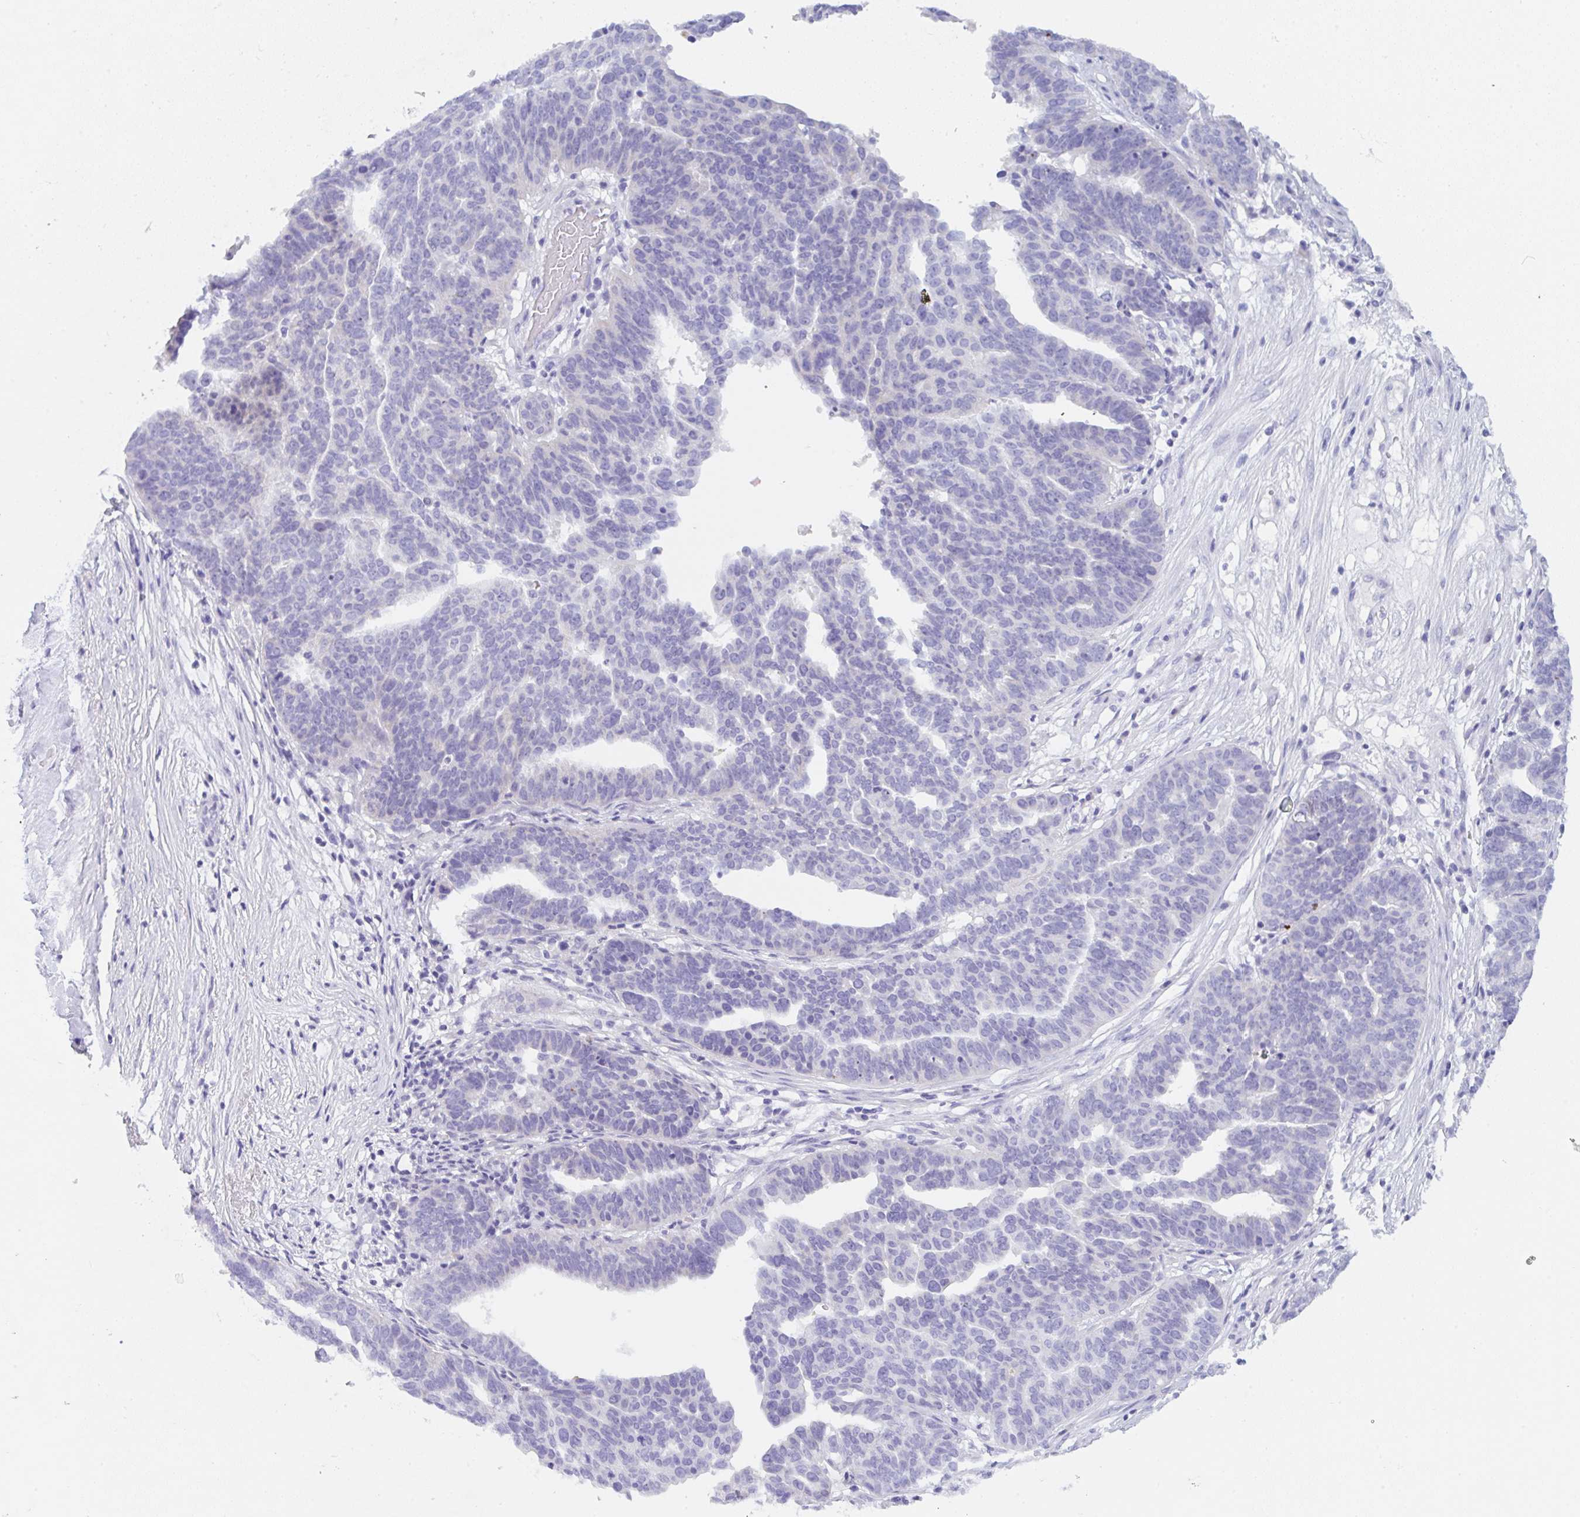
{"staining": {"intensity": "negative", "quantity": "none", "location": "none"}, "tissue": "ovarian cancer", "cell_type": "Tumor cells", "image_type": "cancer", "snomed": [{"axis": "morphology", "description": "Cystadenocarcinoma, serous, NOS"}, {"axis": "topography", "description": "Ovary"}], "caption": "A high-resolution photomicrograph shows IHC staining of ovarian serous cystadenocarcinoma, which exhibits no significant expression in tumor cells.", "gene": "KLK8", "patient": {"sex": "female", "age": 59}}